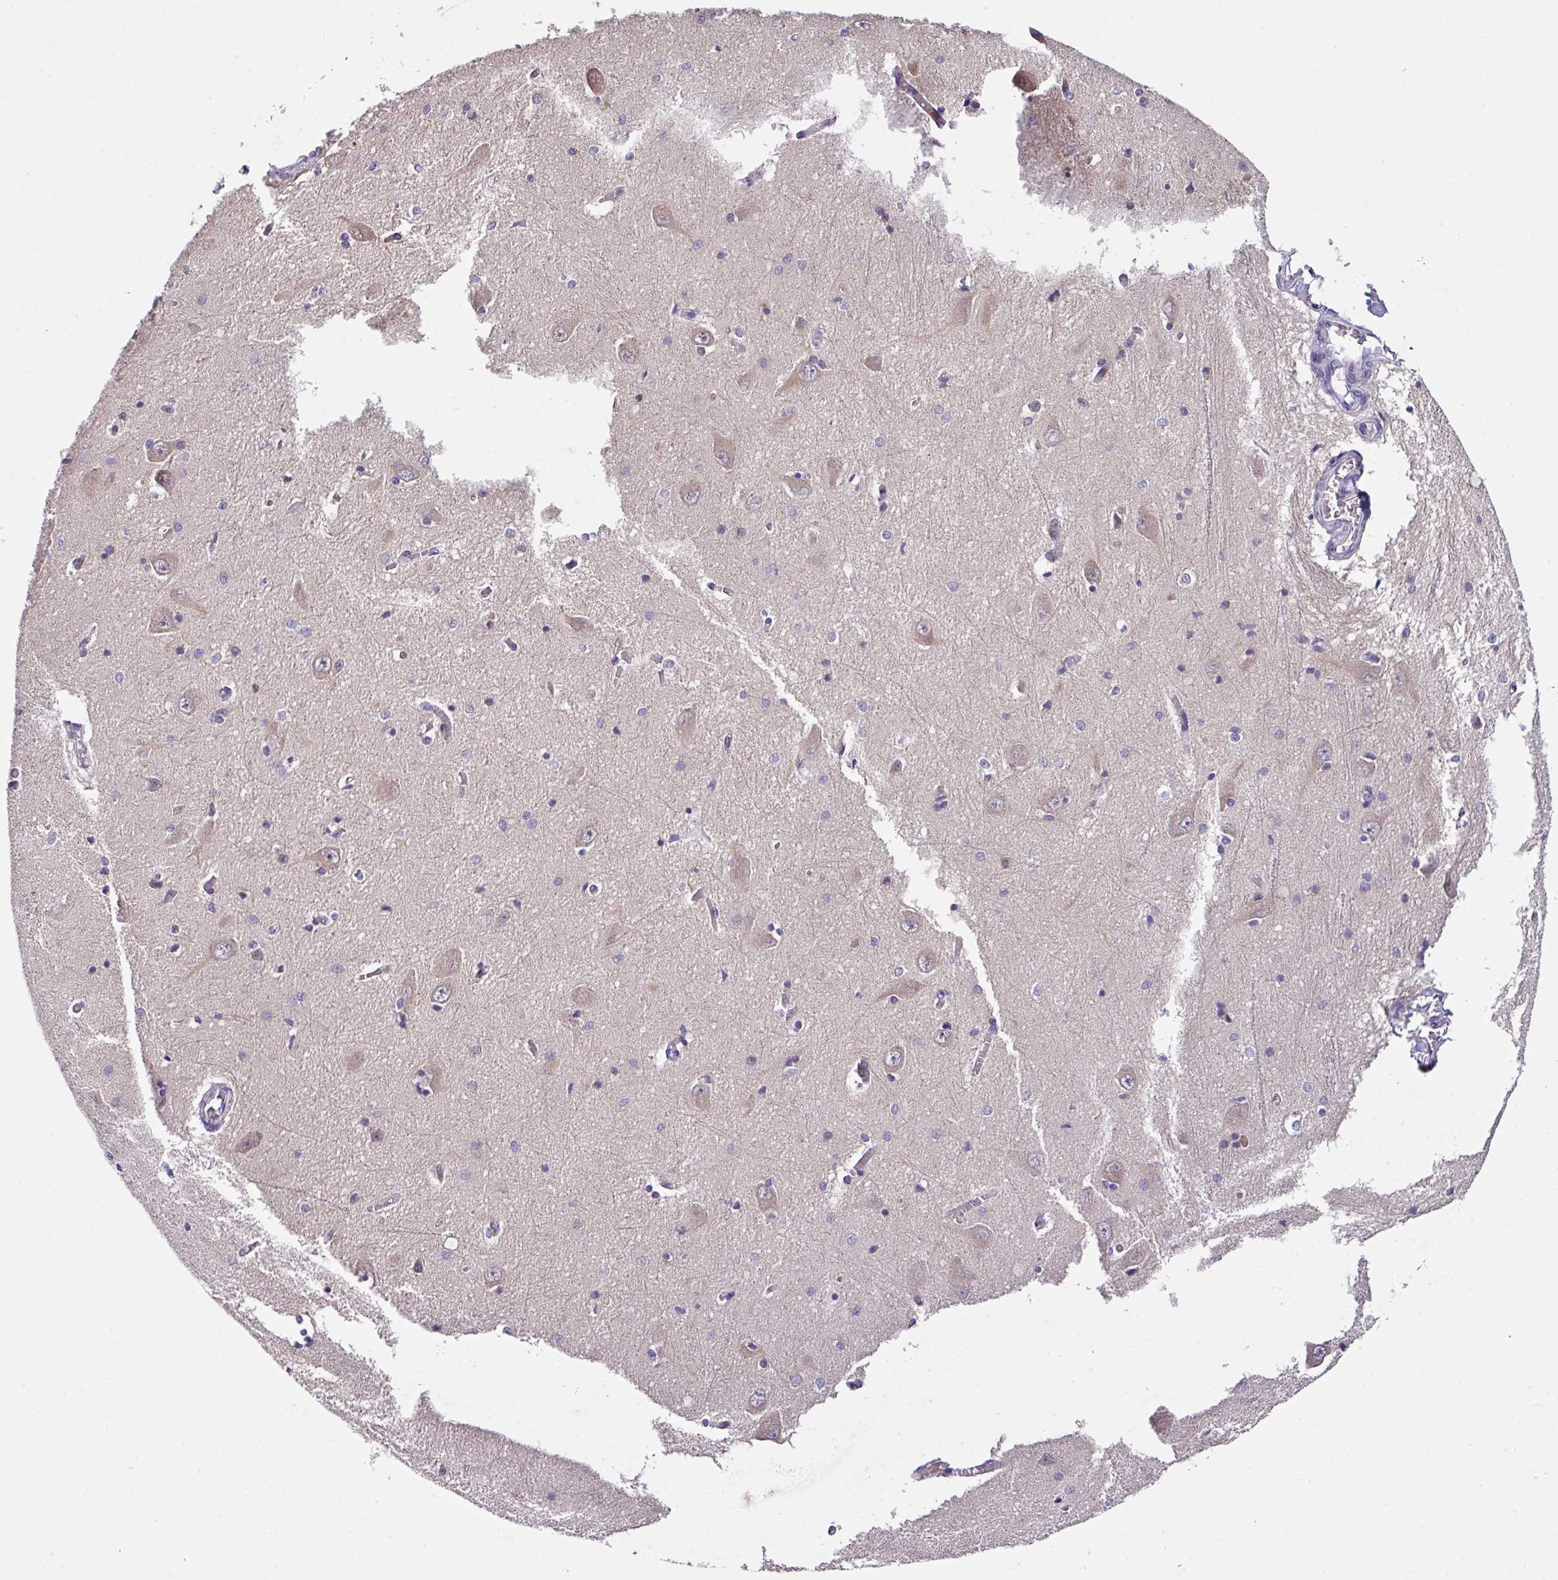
{"staining": {"intensity": "strong", "quantity": "<25%", "location": "nuclear"}, "tissue": "hippocampus", "cell_type": "Glial cells", "image_type": "normal", "snomed": [{"axis": "morphology", "description": "Normal tissue, NOS"}, {"axis": "topography", "description": "Hippocampus"}], "caption": "Immunohistochemical staining of benign hippocampus demonstrates strong nuclear protein staining in approximately <25% of glial cells. Using DAB (3,3'-diaminobenzidine) (brown) and hematoxylin (blue) stains, captured at high magnification using brightfield microscopy.", "gene": "ZFP3", "patient": {"sex": "female", "age": 64}}